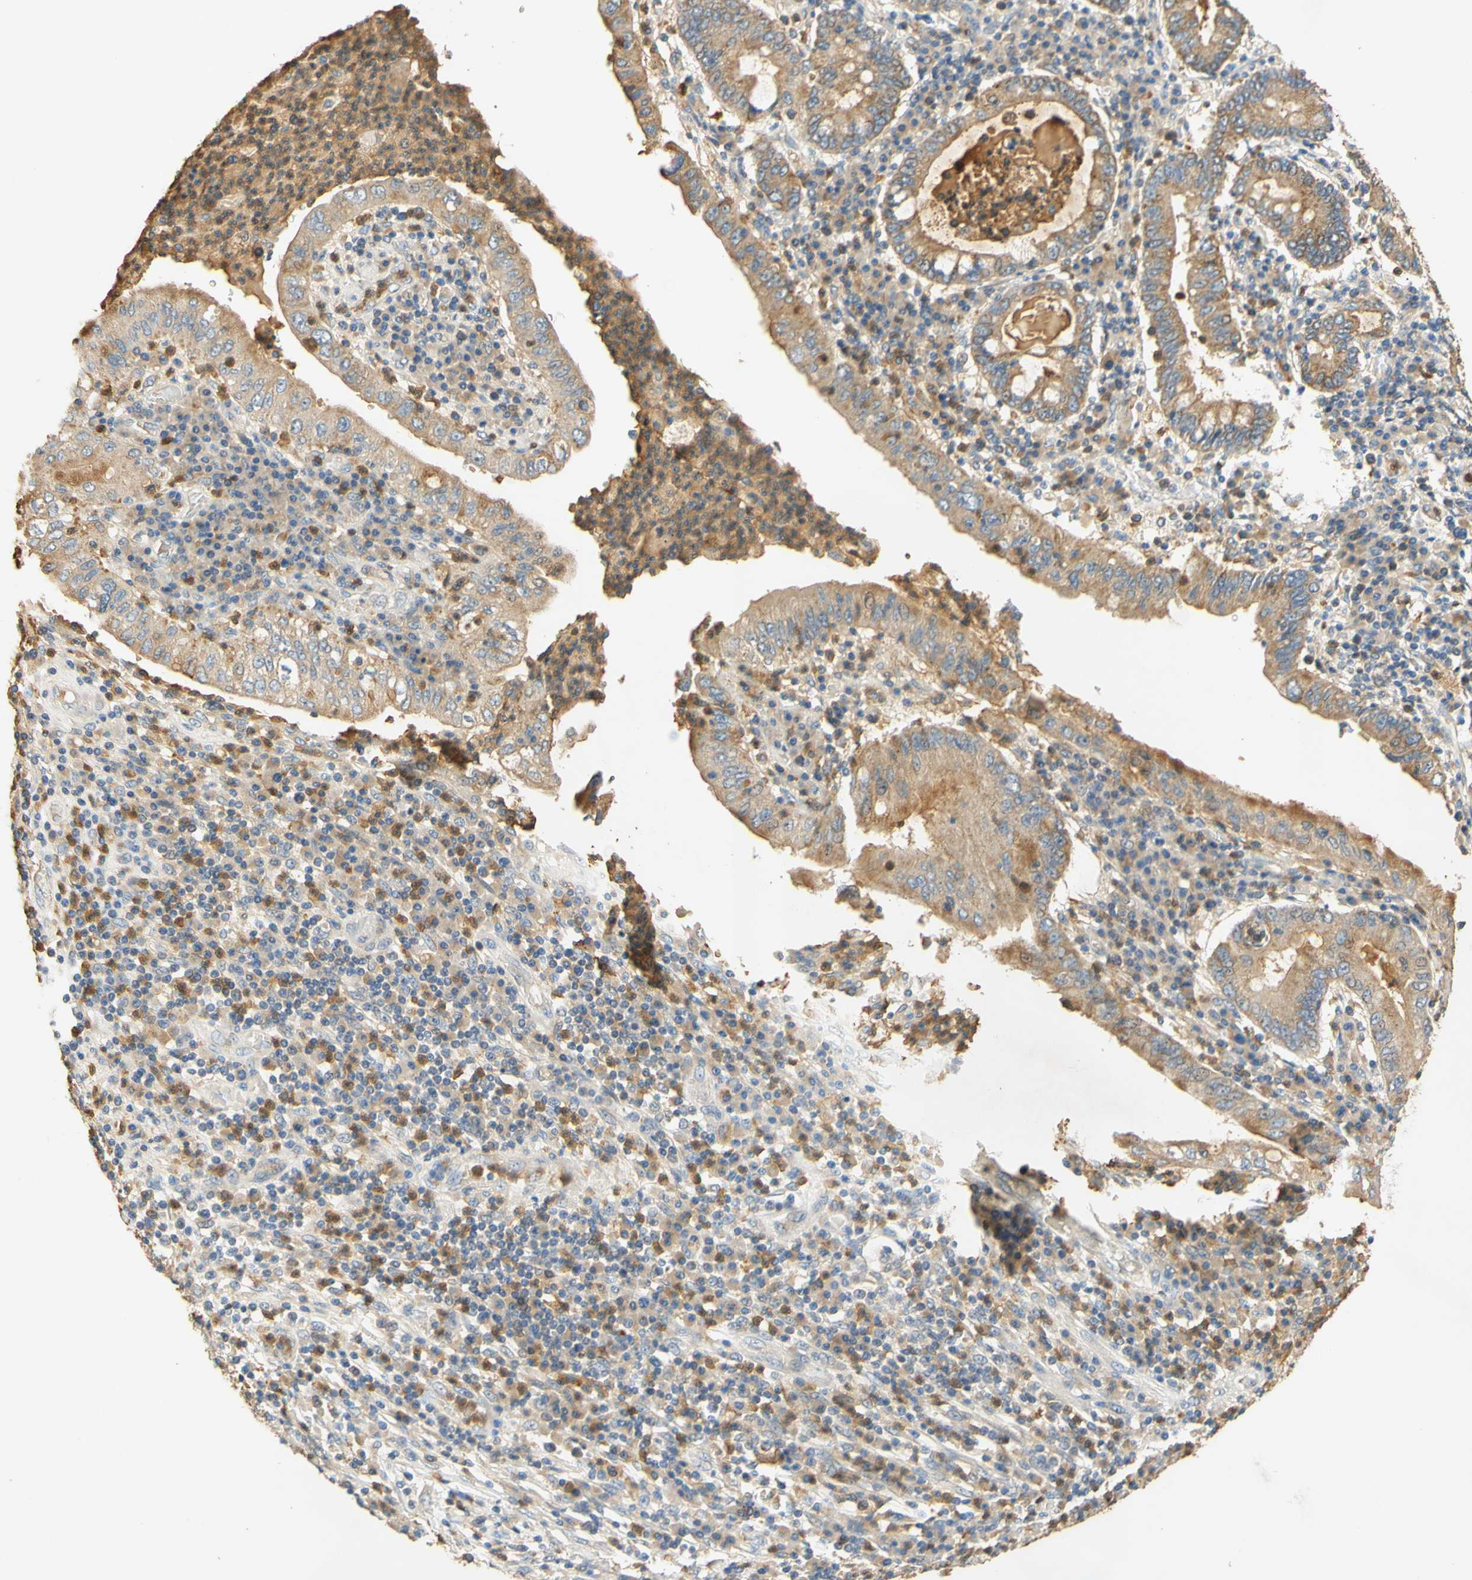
{"staining": {"intensity": "moderate", "quantity": ">75%", "location": "cytoplasmic/membranous"}, "tissue": "stomach cancer", "cell_type": "Tumor cells", "image_type": "cancer", "snomed": [{"axis": "morphology", "description": "Normal tissue, NOS"}, {"axis": "morphology", "description": "Adenocarcinoma, NOS"}, {"axis": "topography", "description": "Esophagus"}, {"axis": "topography", "description": "Stomach, upper"}, {"axis": "topography", "description": "Peripheral nerve tissue"}], "caption": "Tumor cells reveal medium levels of moderate cytoplasmic/membranous expression in approximately >75% of cells in stomach cancer (adenocarcinoma). Nuclei are stained in blue.", "gene": "ENTREP2", "patient": {"sex": "male", "age": 62}}